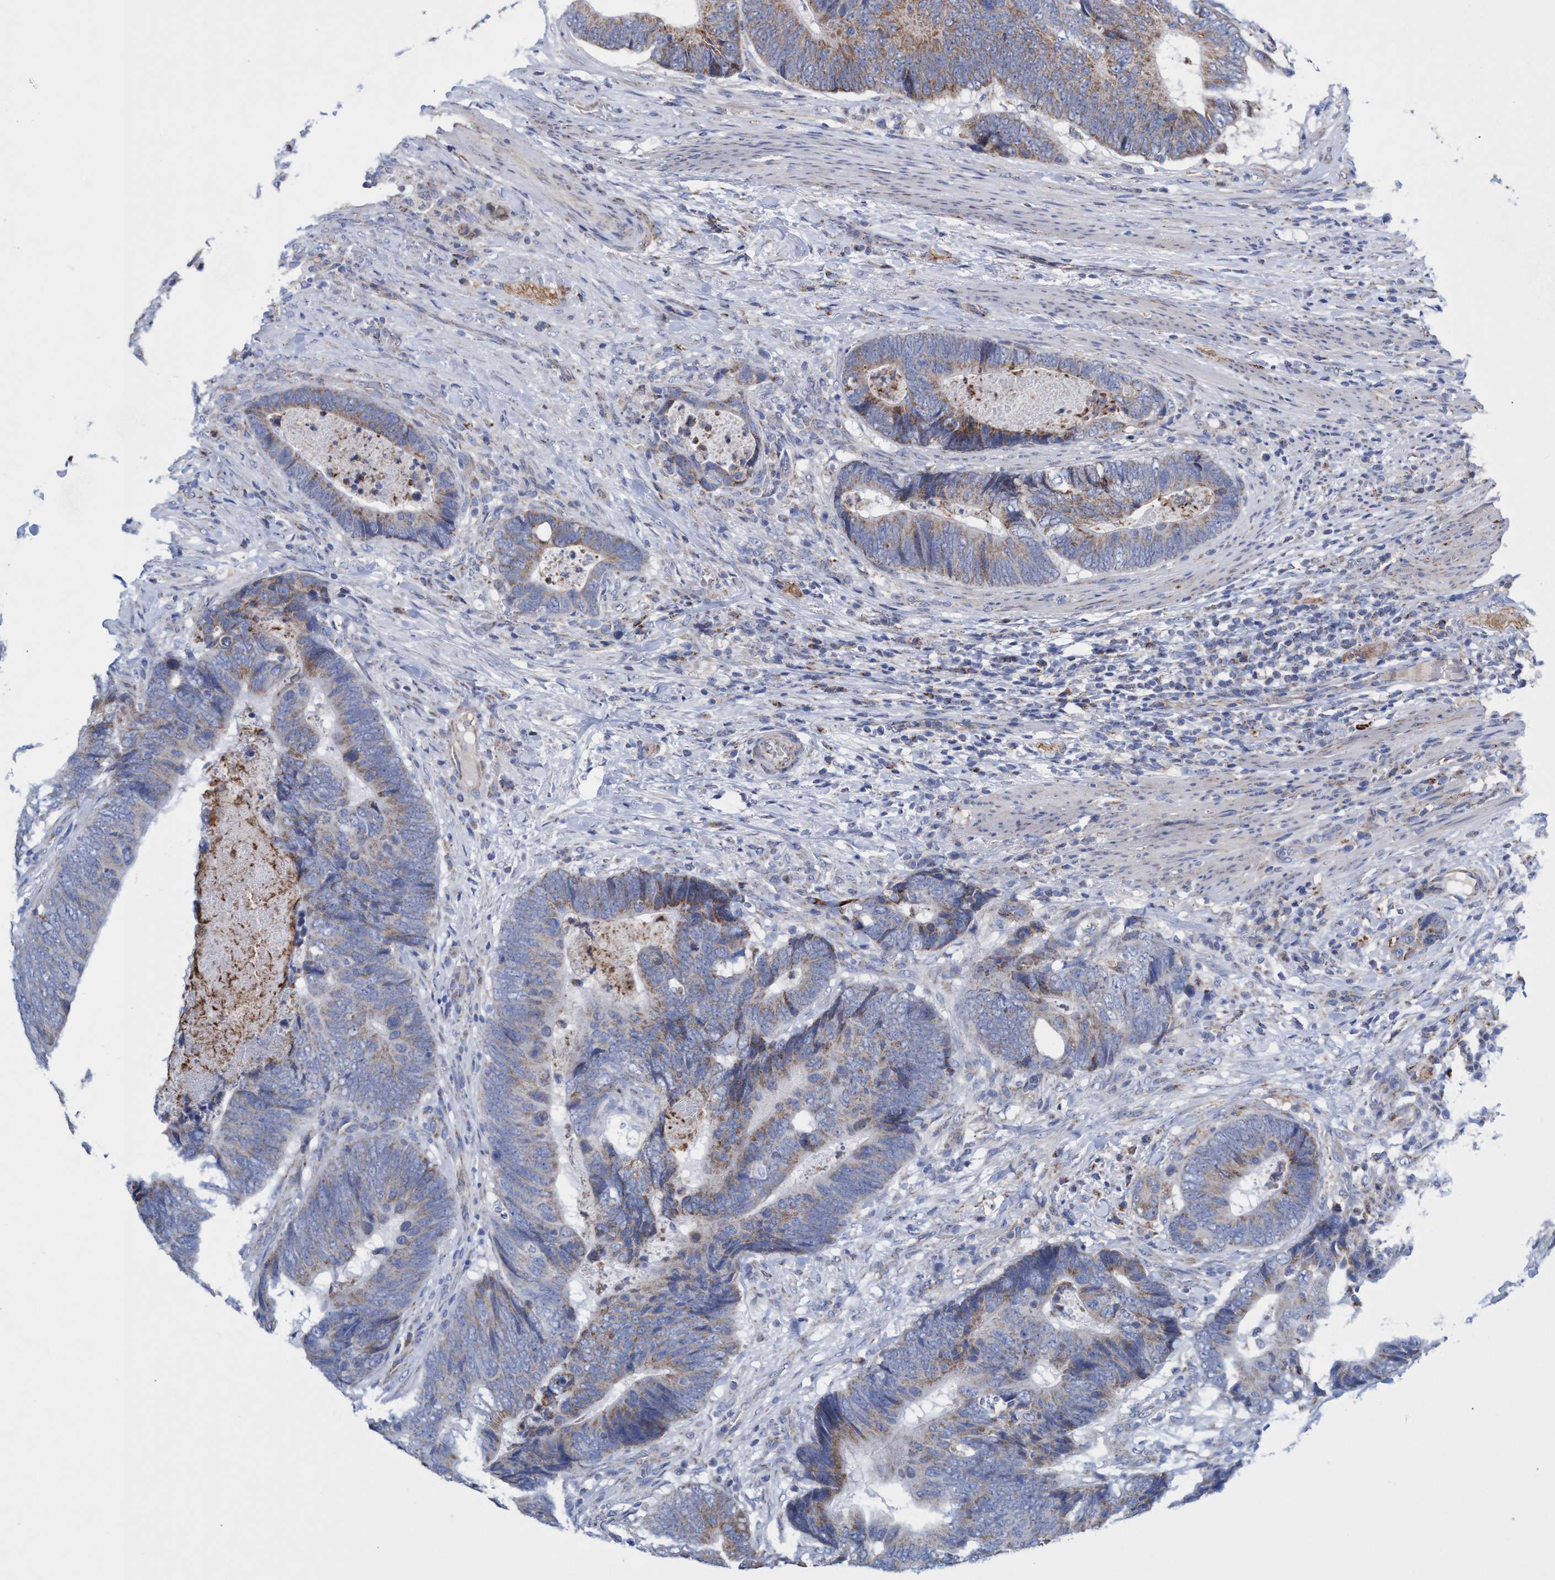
{"staining": {"intensity": "moderate", "quantity": "25%-75%", "location": "cytoplasmic/membranous"}, "tissue": "colorectal cancer", "cell_type": "Tumor cells", "image_type": "cancer", "snomed": [{"axis": "morphology", "description": "Adenocarcinoma, NOS"}, {"axis": "topography", "description": "Colon"}], "caption": "IHC (DAB (3,3'-diaminobenzidine)) staining of human adenocarcinoma (colorectal) reveals moderate cytoplasmic/membranous protein expression in about 25%-75% of tumor cells. The staining is performed using DAB (3,3'-diaminobenzidine) brown chromogen to label protein expression. The nuclei are counter-stained blue using hematoxylin.", "gene": "ZNF750", "patient": {"sex": "male", "age": 56}}